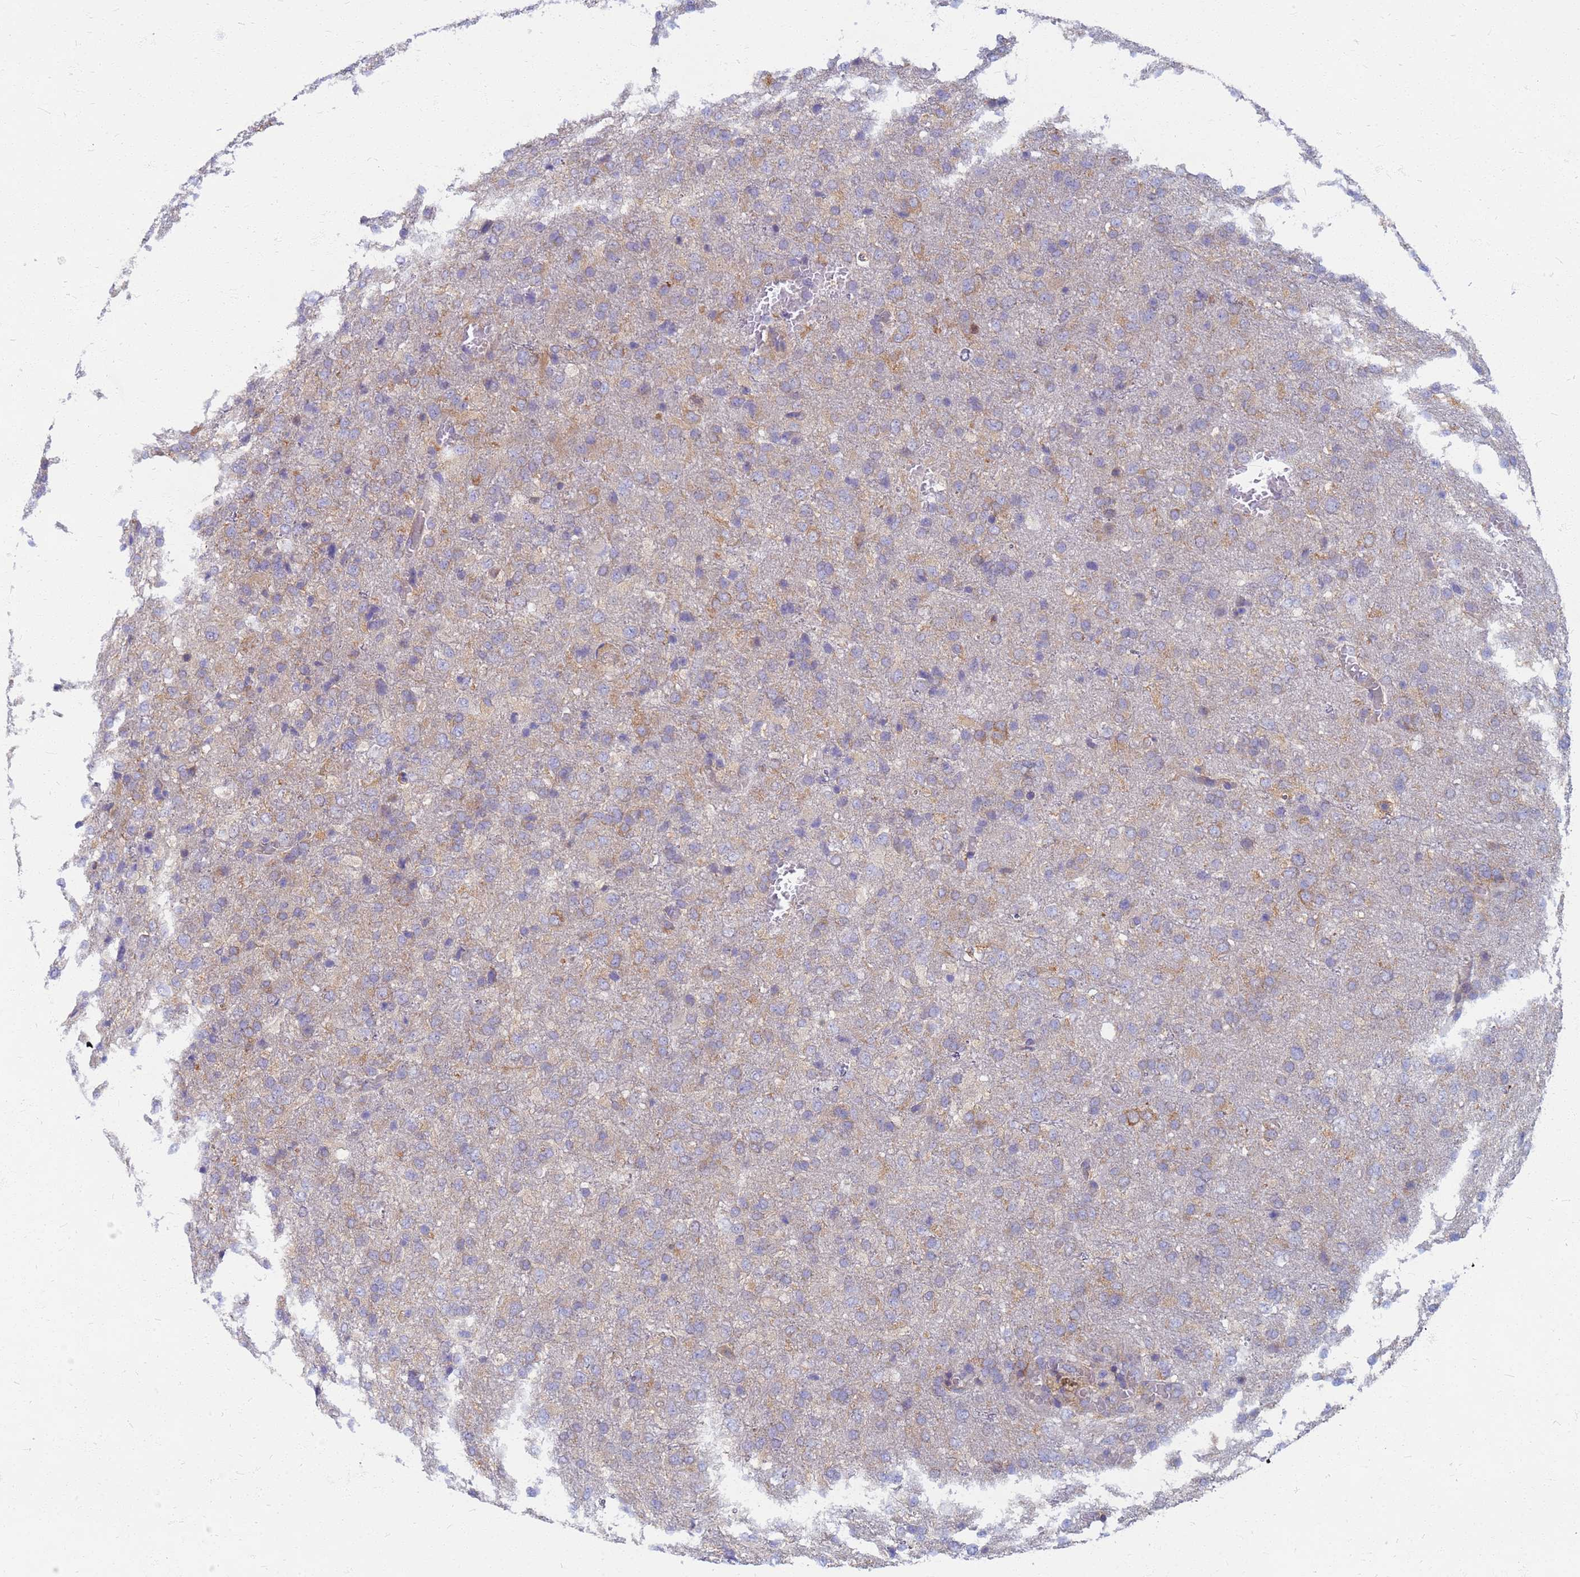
{"staining": {"intensity": "weak", "quantity": "<25%", "location": "cytoplasmic/membranous"}, "tissue": "glioma", "cell_type": "Tumor cells", "image_type": "cancer", "snomed": [{"axis": "morphology", "description": "Glioma, malignant, High grade"}, {"axis": "topography", "description": "Brain"}], "caption": "Human glioma stained for a protein using IHC exhibits no expression in tumor cells.", "gene": "EEA1", "patient": {"sex": "female", "age": 74}}